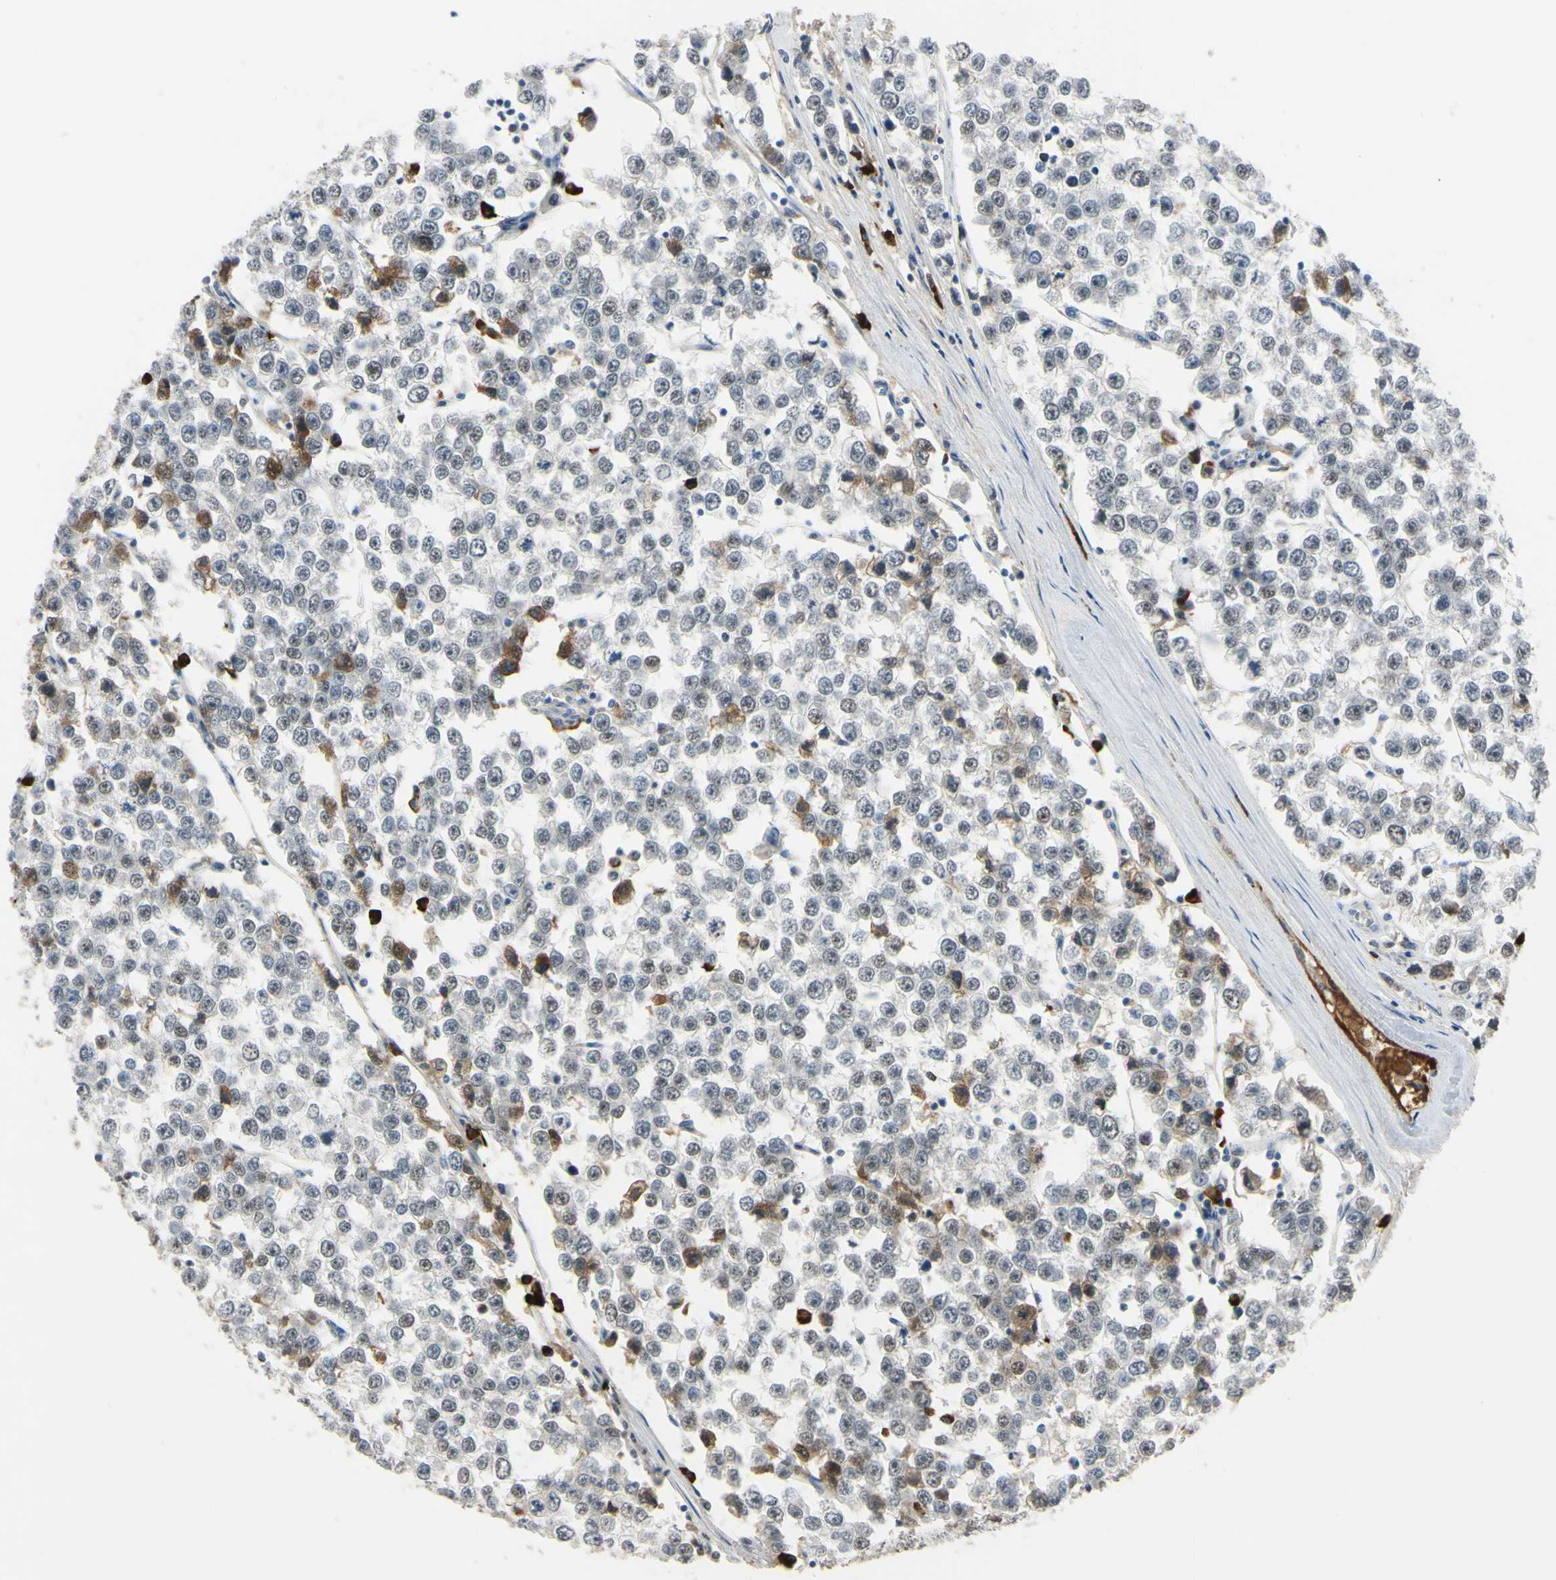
{"staining": {"intensity": "negative", "quantity": "none", "location": "none"}, "tissue": "testis cancer", "cell_type": "Tumor cells", "image_type": "cancer", "snomed": [{"axis": "morphology", "description": "Seminoma, NOS"}, {"axis": "morphology", "description": "Carcinoma, Embryonal, NOS"}, {"axis": "topography", "description": "Testis"}], "caption": "Immunohistochemistry of testis cancer displays no staining in tumor cells.", "gene": "LHX9", "patient": {"sex": "male", "age": 52}}